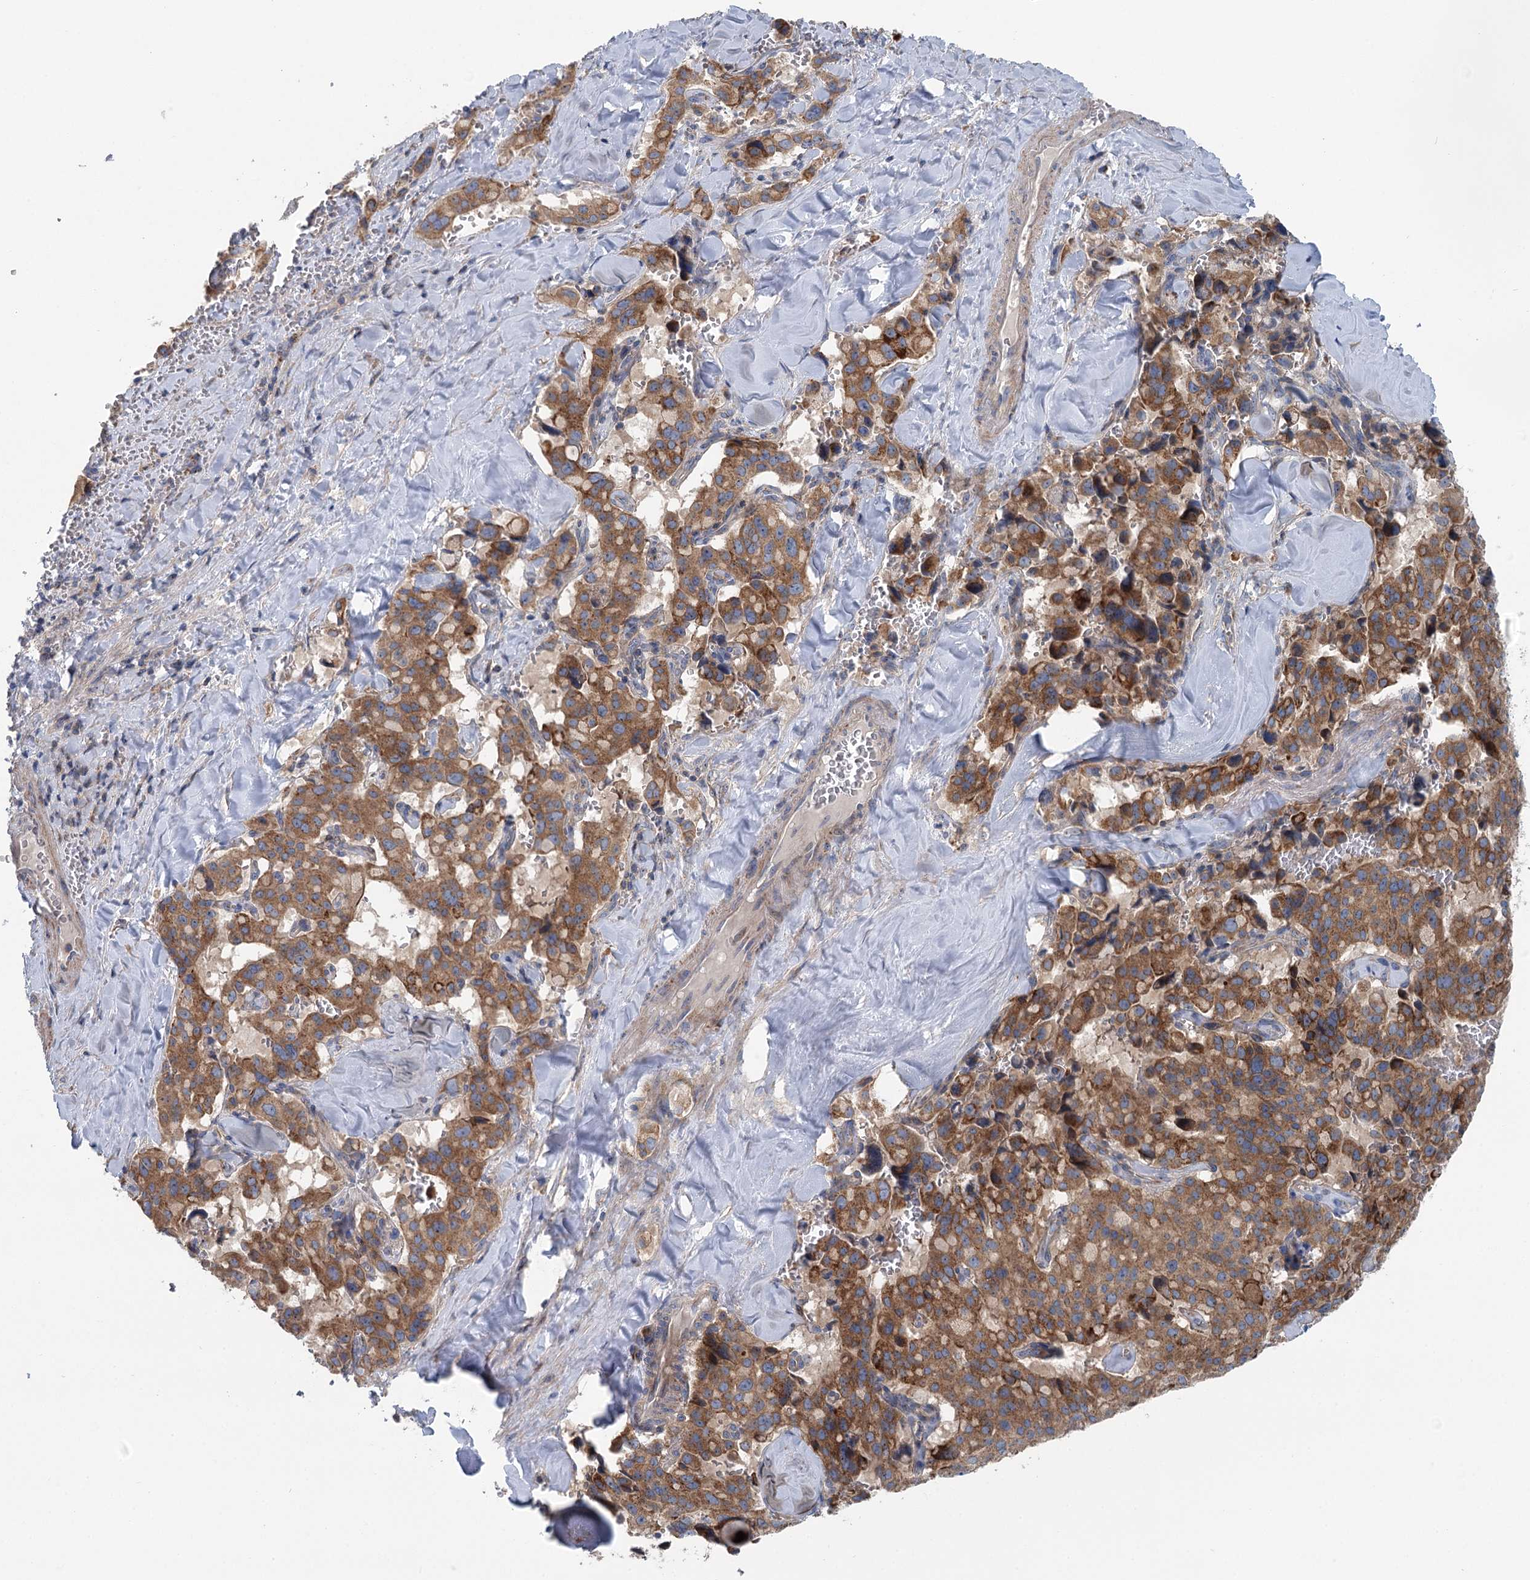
{"staining": {"intensity": "moderate", "quantity": "25%-75%", "location": "cytoplasmic/membranous"}, "tissue": "pancreatic cancer", "cell_type": "Tumor cells", "image_type": "cancer", "snomed": [{"axis": "morphology", "description": "Adenocarcinoma, NOS"}, {"axis": "topography", "description": "Pancreas"}], "caption": "DAB (3,3'-diaminobenzidine) immunohistochemical staining of human pancreatic cancer displays moderate cytoplasmic/membranous protein positivity in approximately 25%-75% of tumor cells. The staining is performed using DAB (3,3'-diaminobenzidine) brown chromogen to label protein expression. The nuclei are counter-stained blue using hematoxylin.", "gene": "MARK2", "patient": {"sex": "male", "age": 65}}